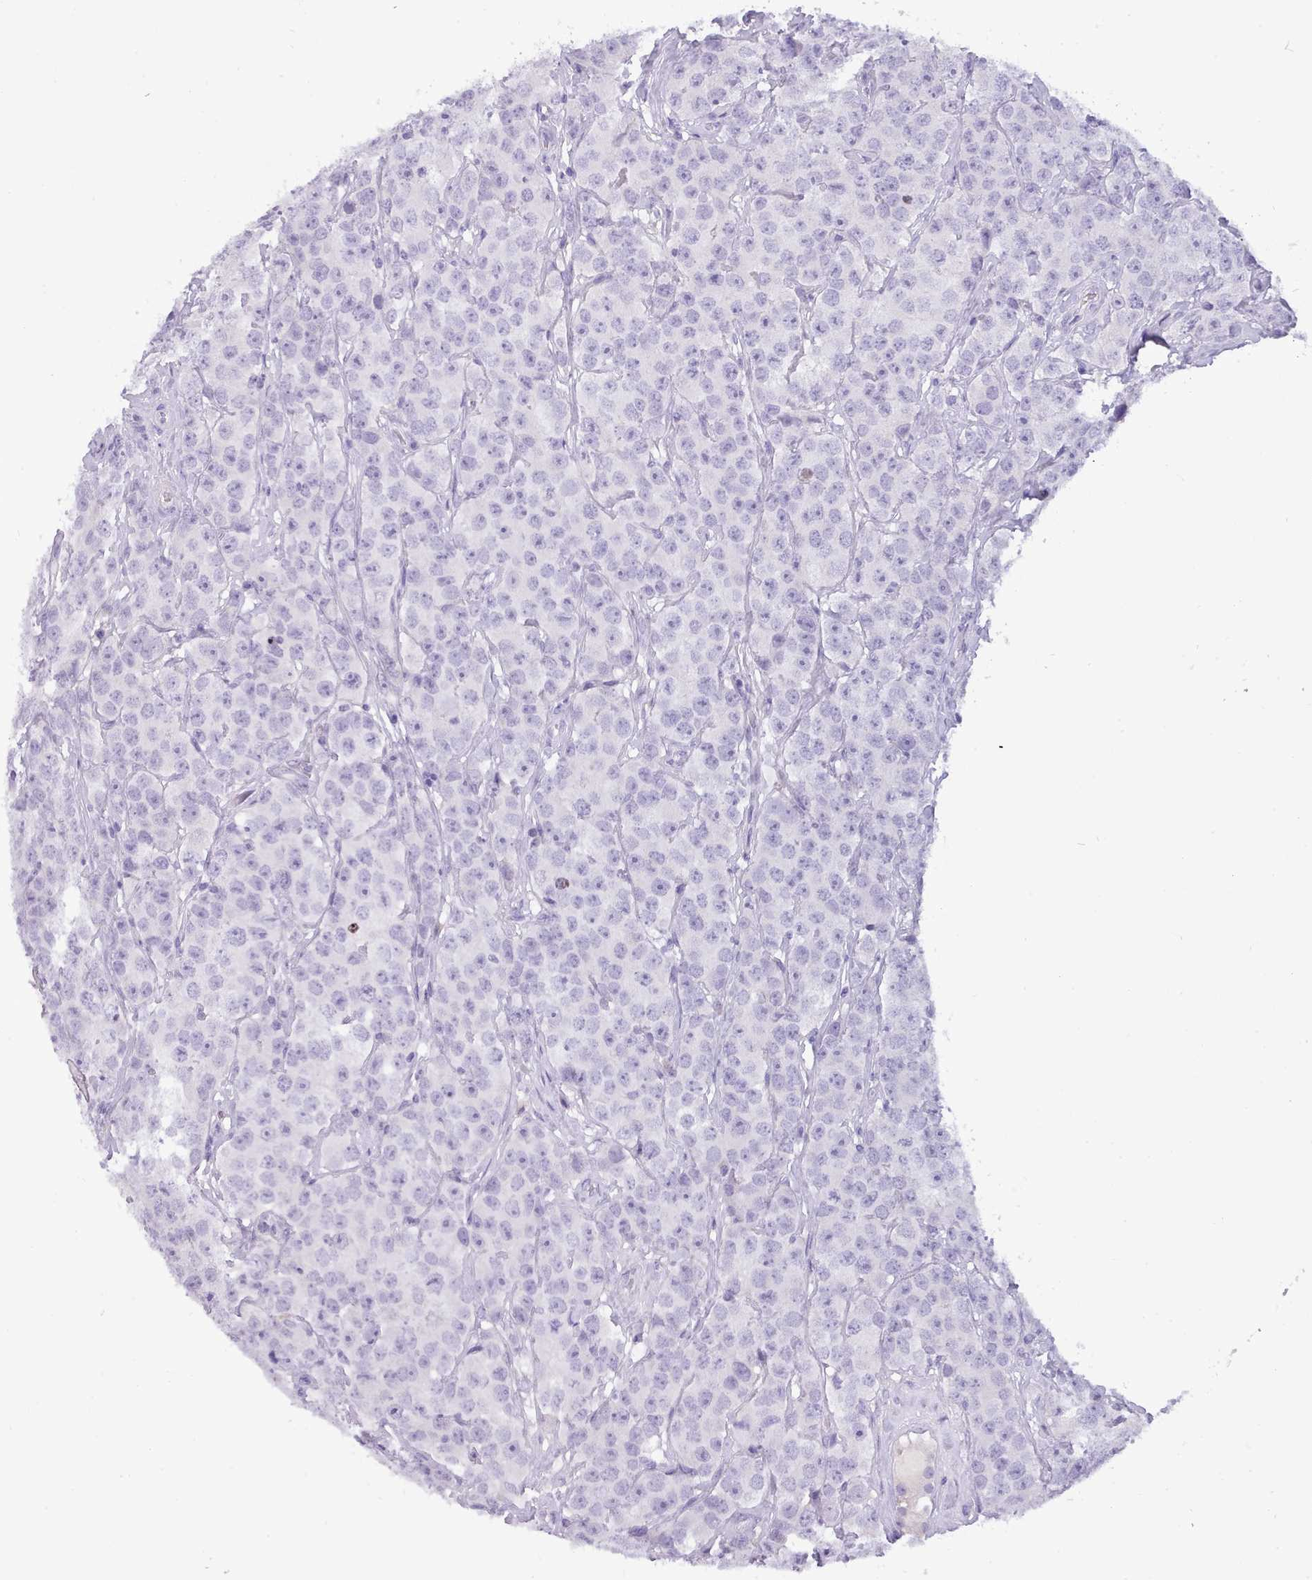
{"staining": {"intensity": "negative", "quantity": "none", "location": "none"}, "tissue": "testis cancer", "cell_type": "Tumor cells", "image_type": "cancer", "snomed": [{"axis": "morphology", "description": "Seminoma, NOS"}, {"axis": "topography", "description": "Testis"}], "caption": "High power microscopy micrograph of an immunohistochemistry micrograph of testis cancer (seminoma), revealing no significant expression in tumor cells.", "gene": "CYP2A13", "patient": {"sex": "male", "age": 28}}